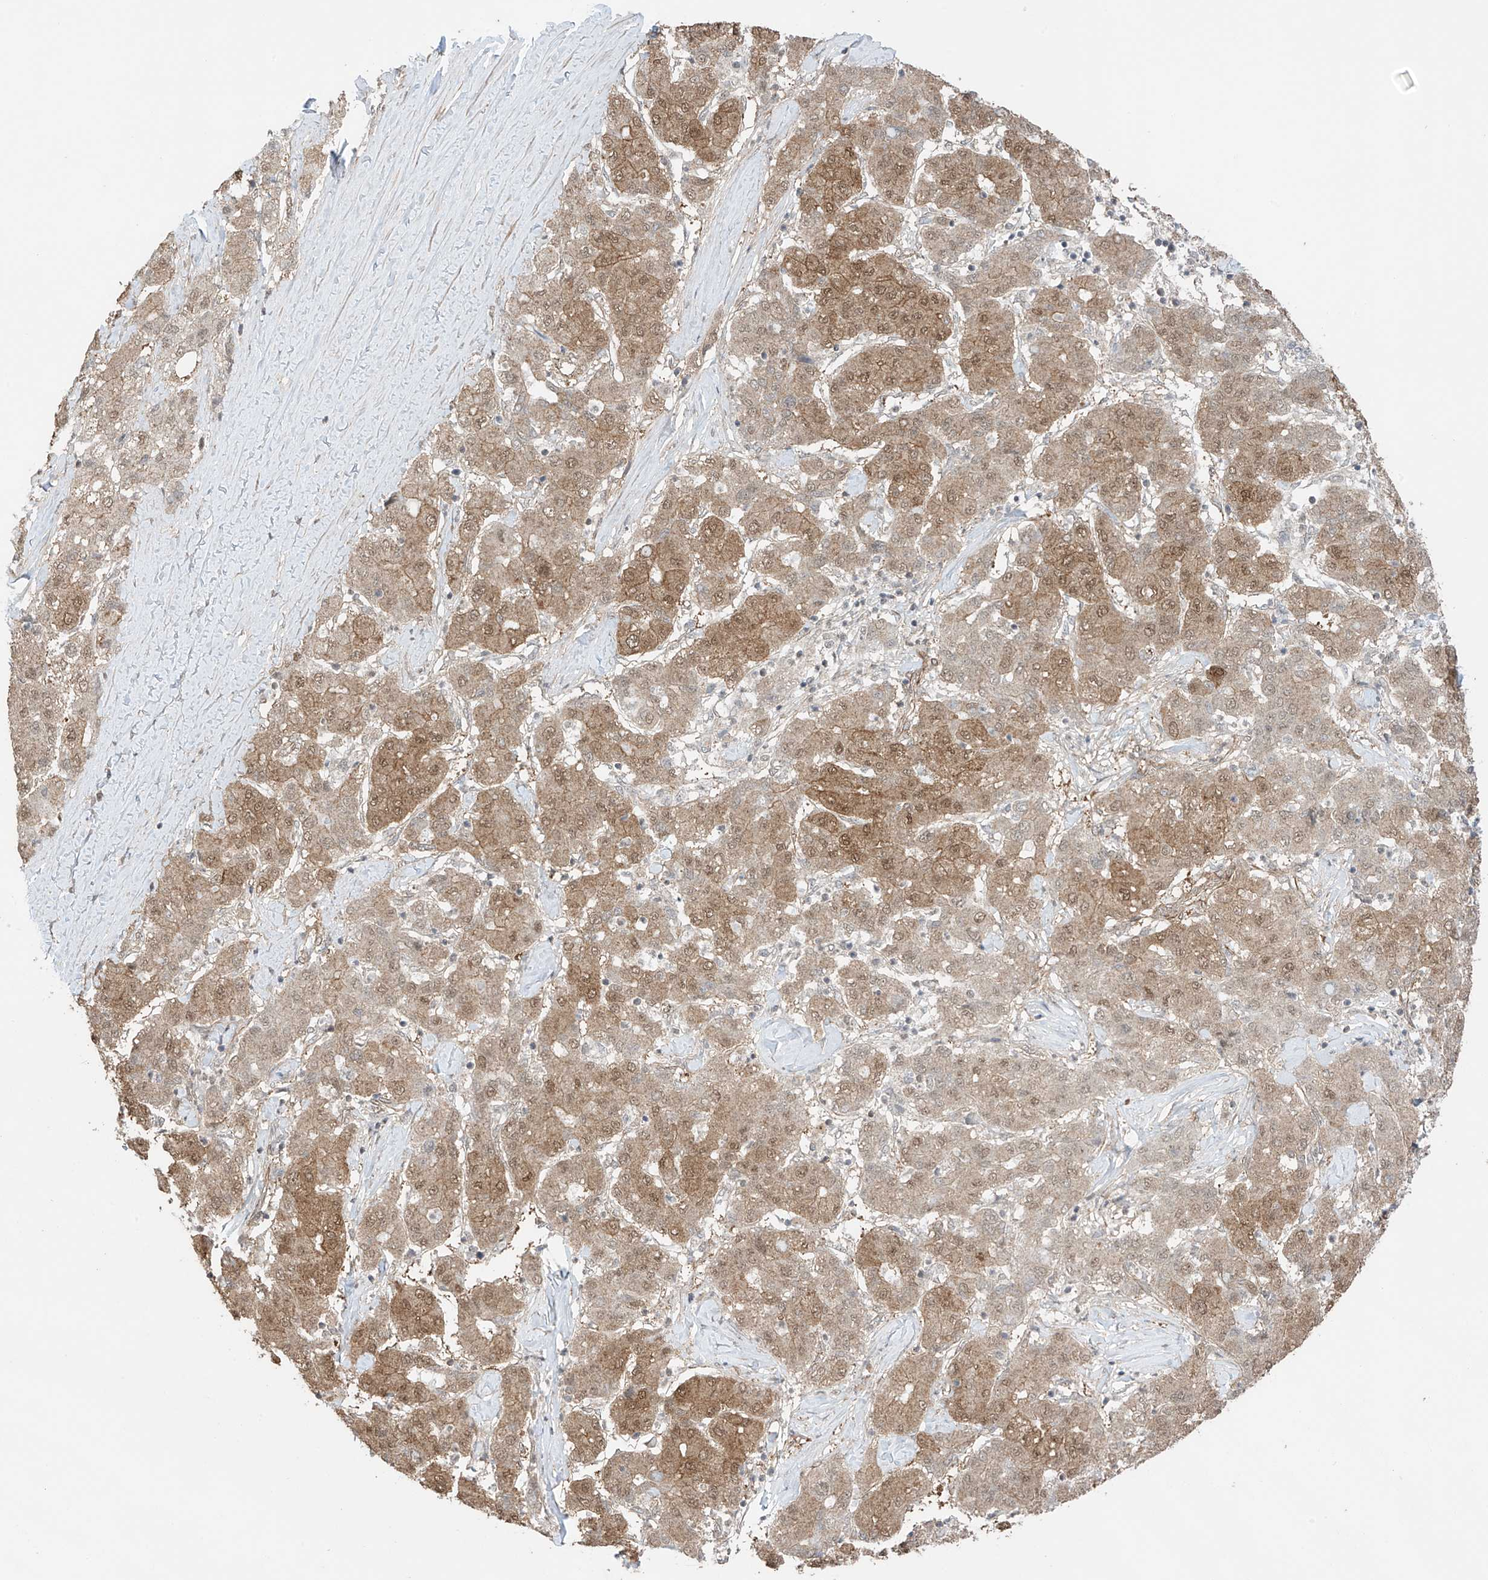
{"staining": {"intensity": "moderate", "quantity": ">75%", "location": "cytoplasmic/membranous,nuclear"}, "tissue": "liver cancer", "cell_type": "Tumor cells", "image_type": "cancer", "snomed": [{"axis": "morphology", "description": "Carcinoma, Hepatocellular, NOS"}, {"axis": "topography", "description": "Liver"}], "caption": "A high-resolution histopathology image shows immunohistochemistry staining of liver cancer, which reveals moderate cytoplasmic/membranous and nuclear staining in about >75% of tumor cells.", "gene": "TTLL5", "patient": {"sex": "male", "age": 65}}